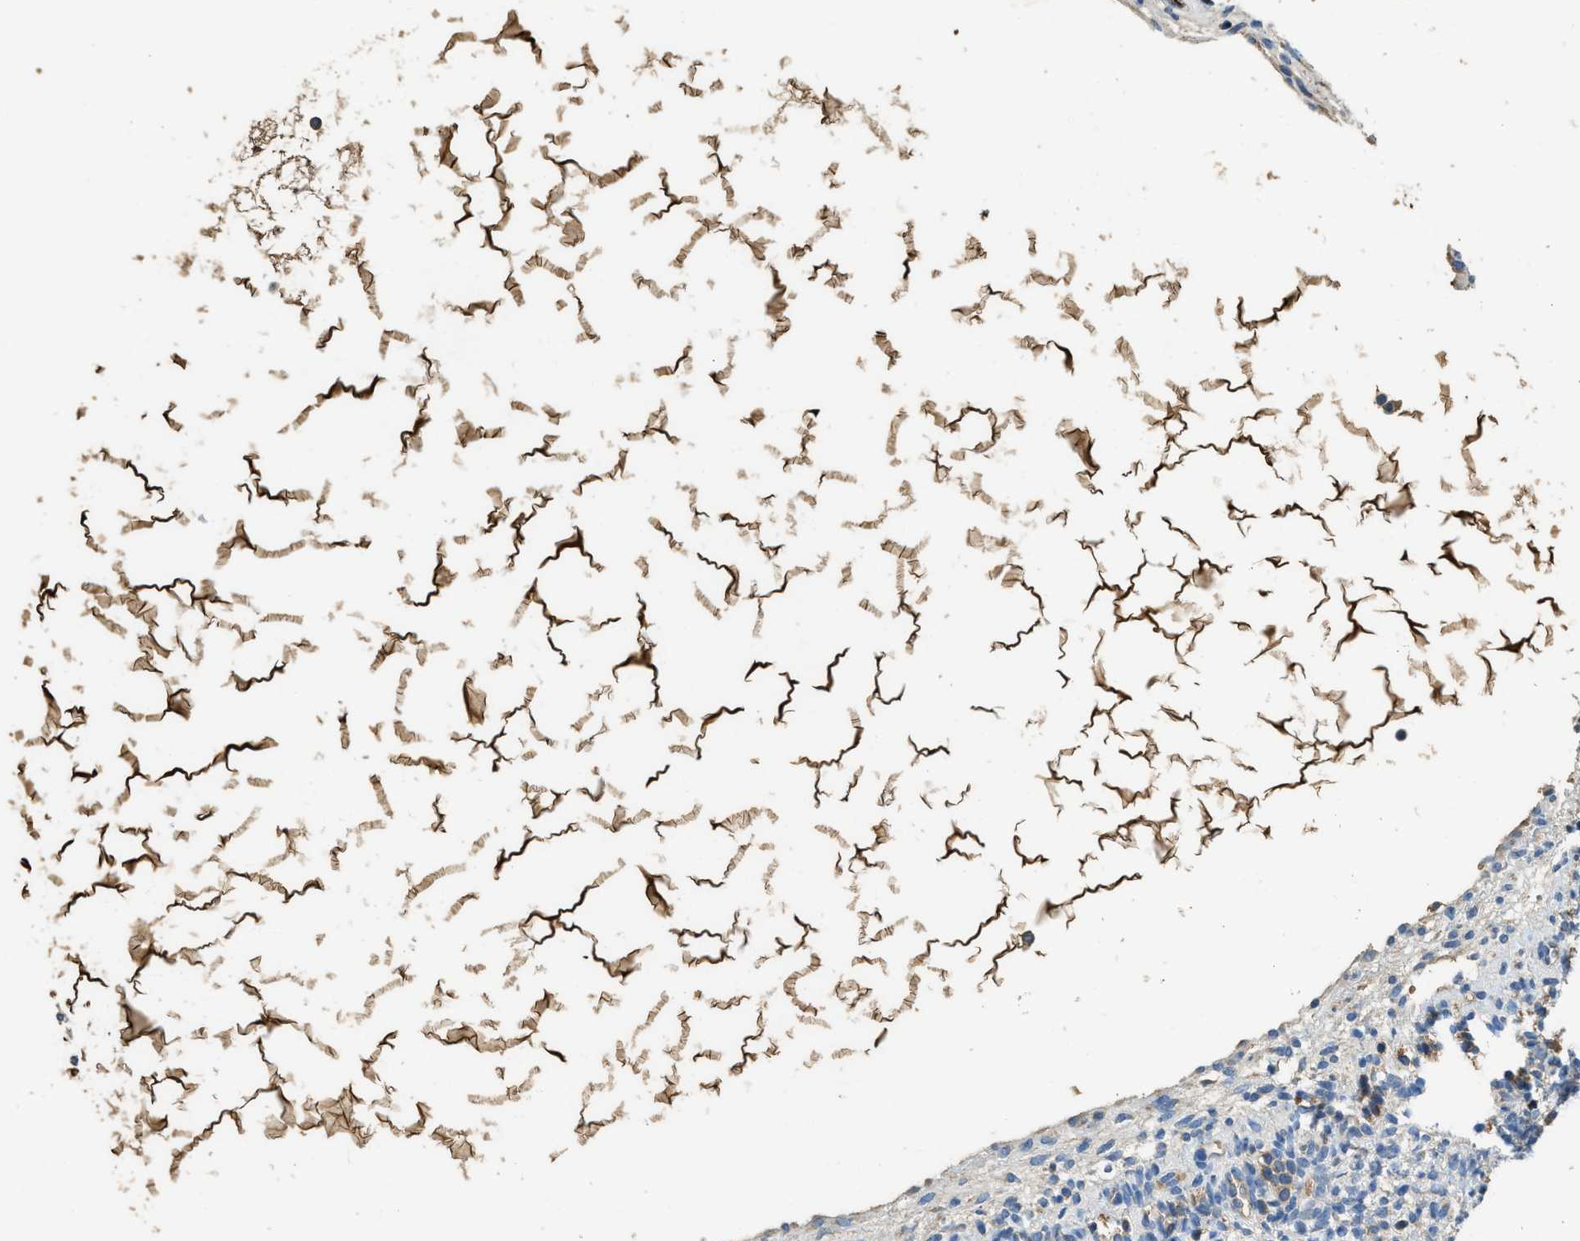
{"staining": {"intensity": "moderate", "quantity": "<25%", "location": "cytoplasmic/membranous"}, "tissue": "ovary", "cell_type": "Ovarian stroma cells", "image_type": "normal", "snomed": [{"axis": "morphology", "description": "Normal tissue, NOS"}, {"axis": "morphology", "description": "Cyst, NOS"}, {"axis": "topography", "description": "Ovary"}], "caption": "There is low levels of moderate cytoplasmic/membranous positivity in ovarian stroma cells of benign ovary, as demonstrated by immunohistochemical staining (brown color).", "gene": "RIPK2", "patient": {"sex": "female", "age": 18}}